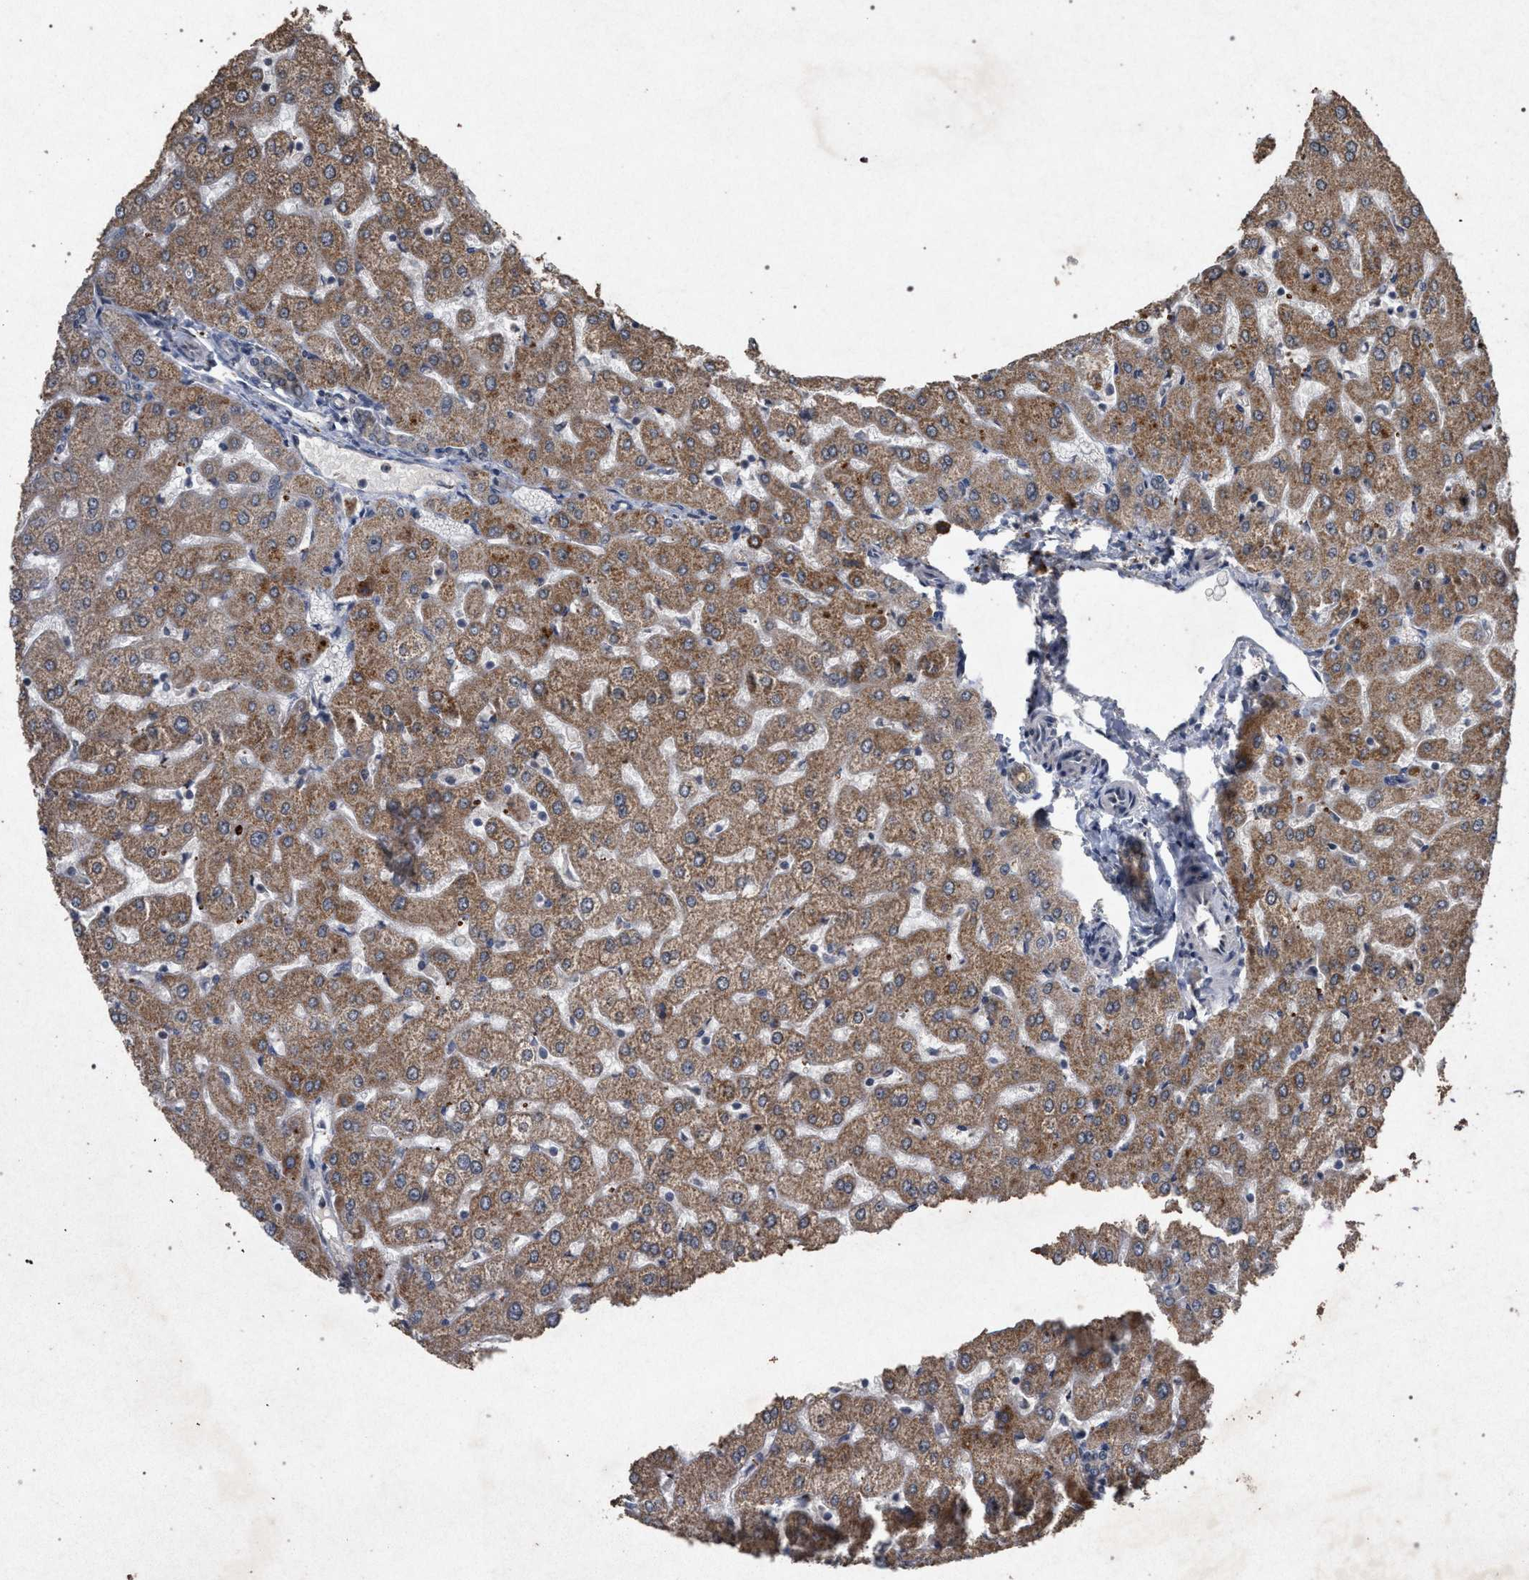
{"staining": {"intensity": "weak", "quantity": "<25%", "location": "cytoplasmic/membranous"}, "tissue": "liver", "cell_type": "Cholangiocytes", "image_type": "normal", "snomed": [{"axis": "morphology", "description": "Normal tissue, NOS"}, {"axis": "morphology", "description": "Fibrosis, NOS"}, {"axis": "topography", "description": "Liver"}], "caption": "The immunohistochemistry (IHC) histopathology image has no significant expression in cholangiocytes of liver. The staining is performed using DAB (3,3'-diaminobenzidine) brown chromogen with nuclei counter-stained in using hematoxylin.", "gene": "PKD2L1", "patient": {"sex": "female", "age": 29}}